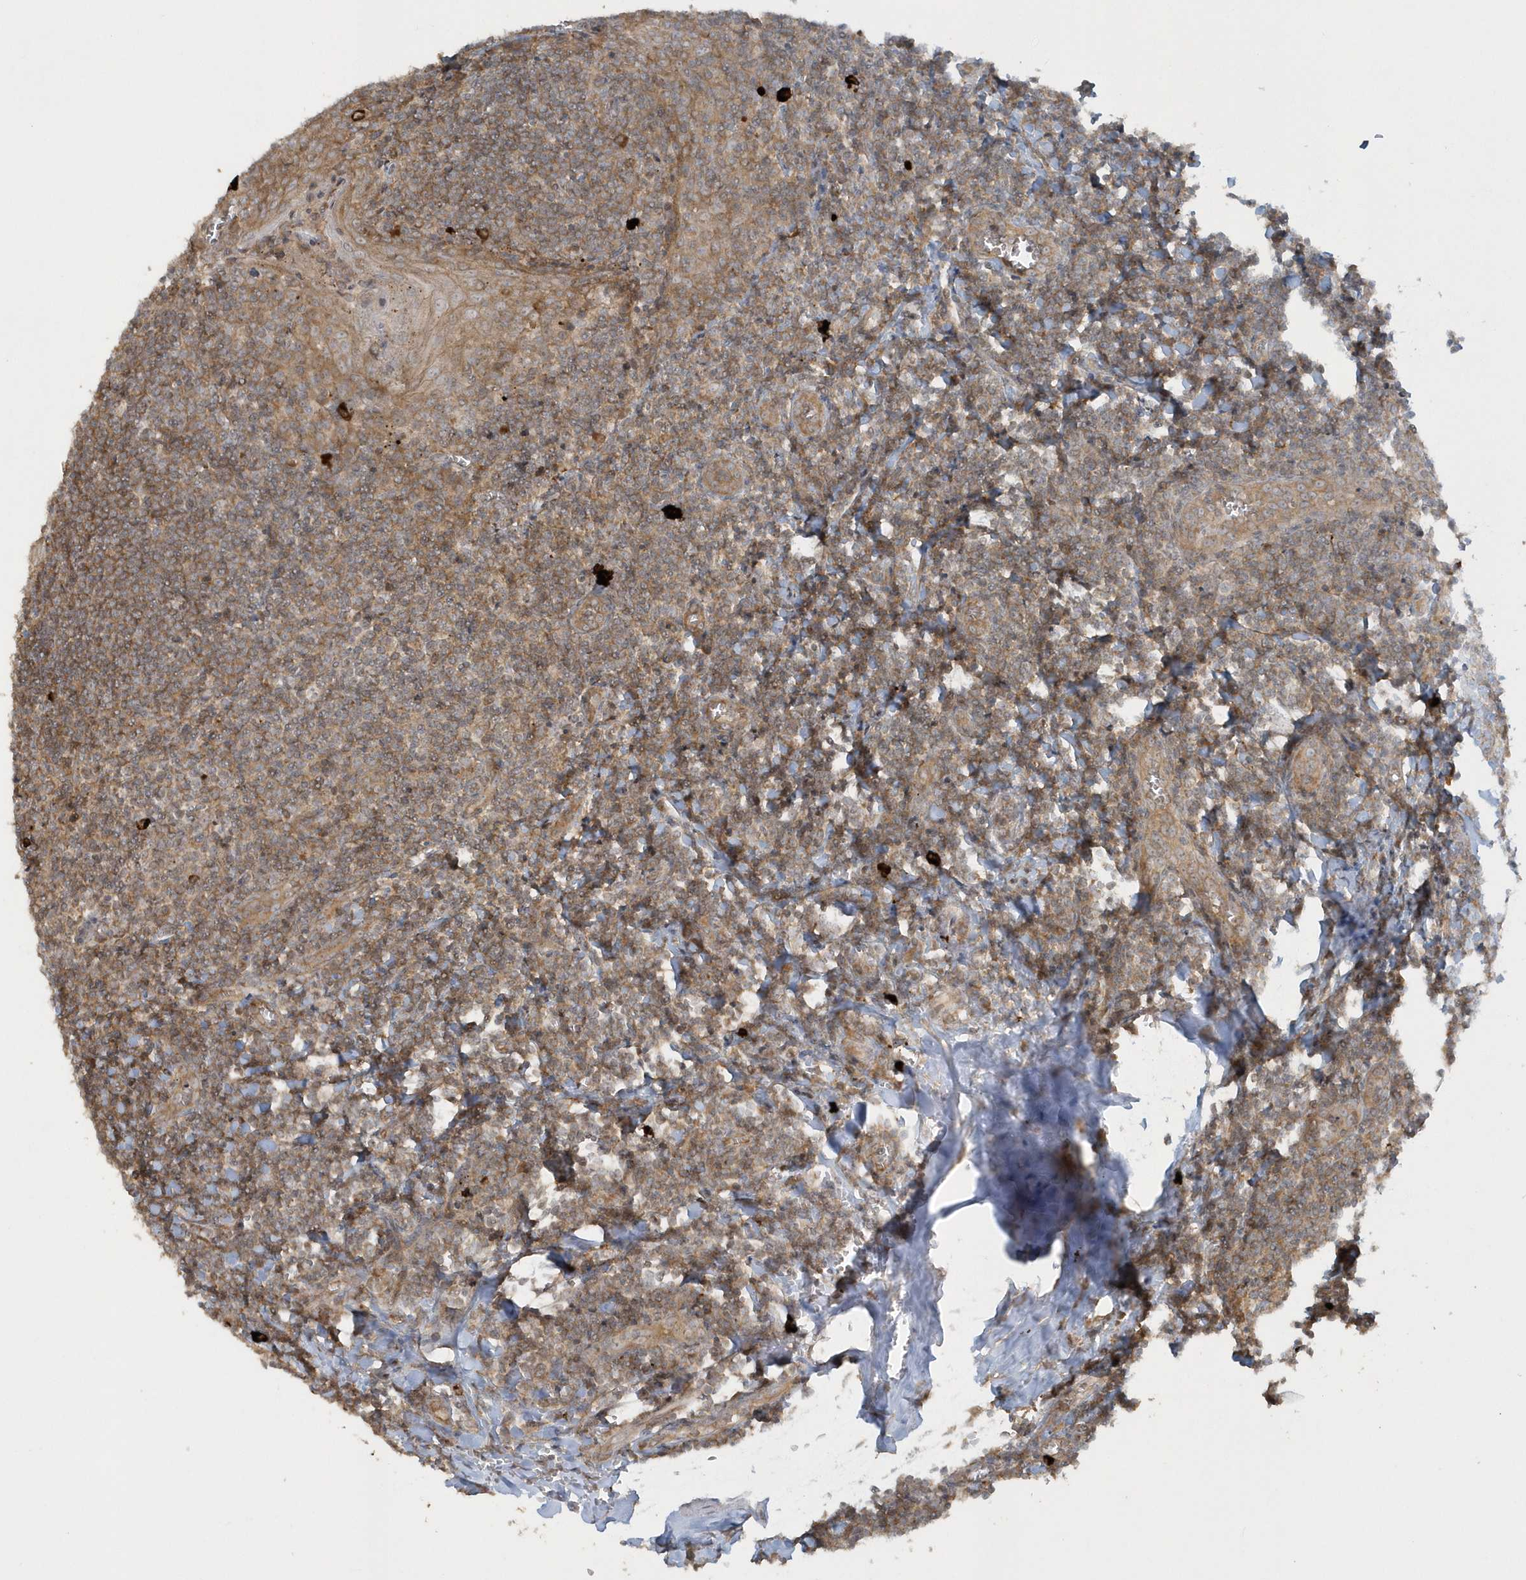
{"staining": {"intensity": "moderate", "quantity": ">75%", "location": "cytoplasmic/membranous"}, "tissue": "tonsil", "cell_type": "Germinal center cells", "image_type": "normal", "snomed": [{"axis": "morphology", "description": "Normal tissue, NOS"}, {"axis": "topography", "description": "Tonsil"}], "caption": "A histopathology image showing moderate cytoplasmic/membranous expression in about >75% of germinal center cells in normal tonsil, as visualized by brown immunohistochemical staining.", "gene": "STIM2", "patient": {"sex": "male", "age": 27}}